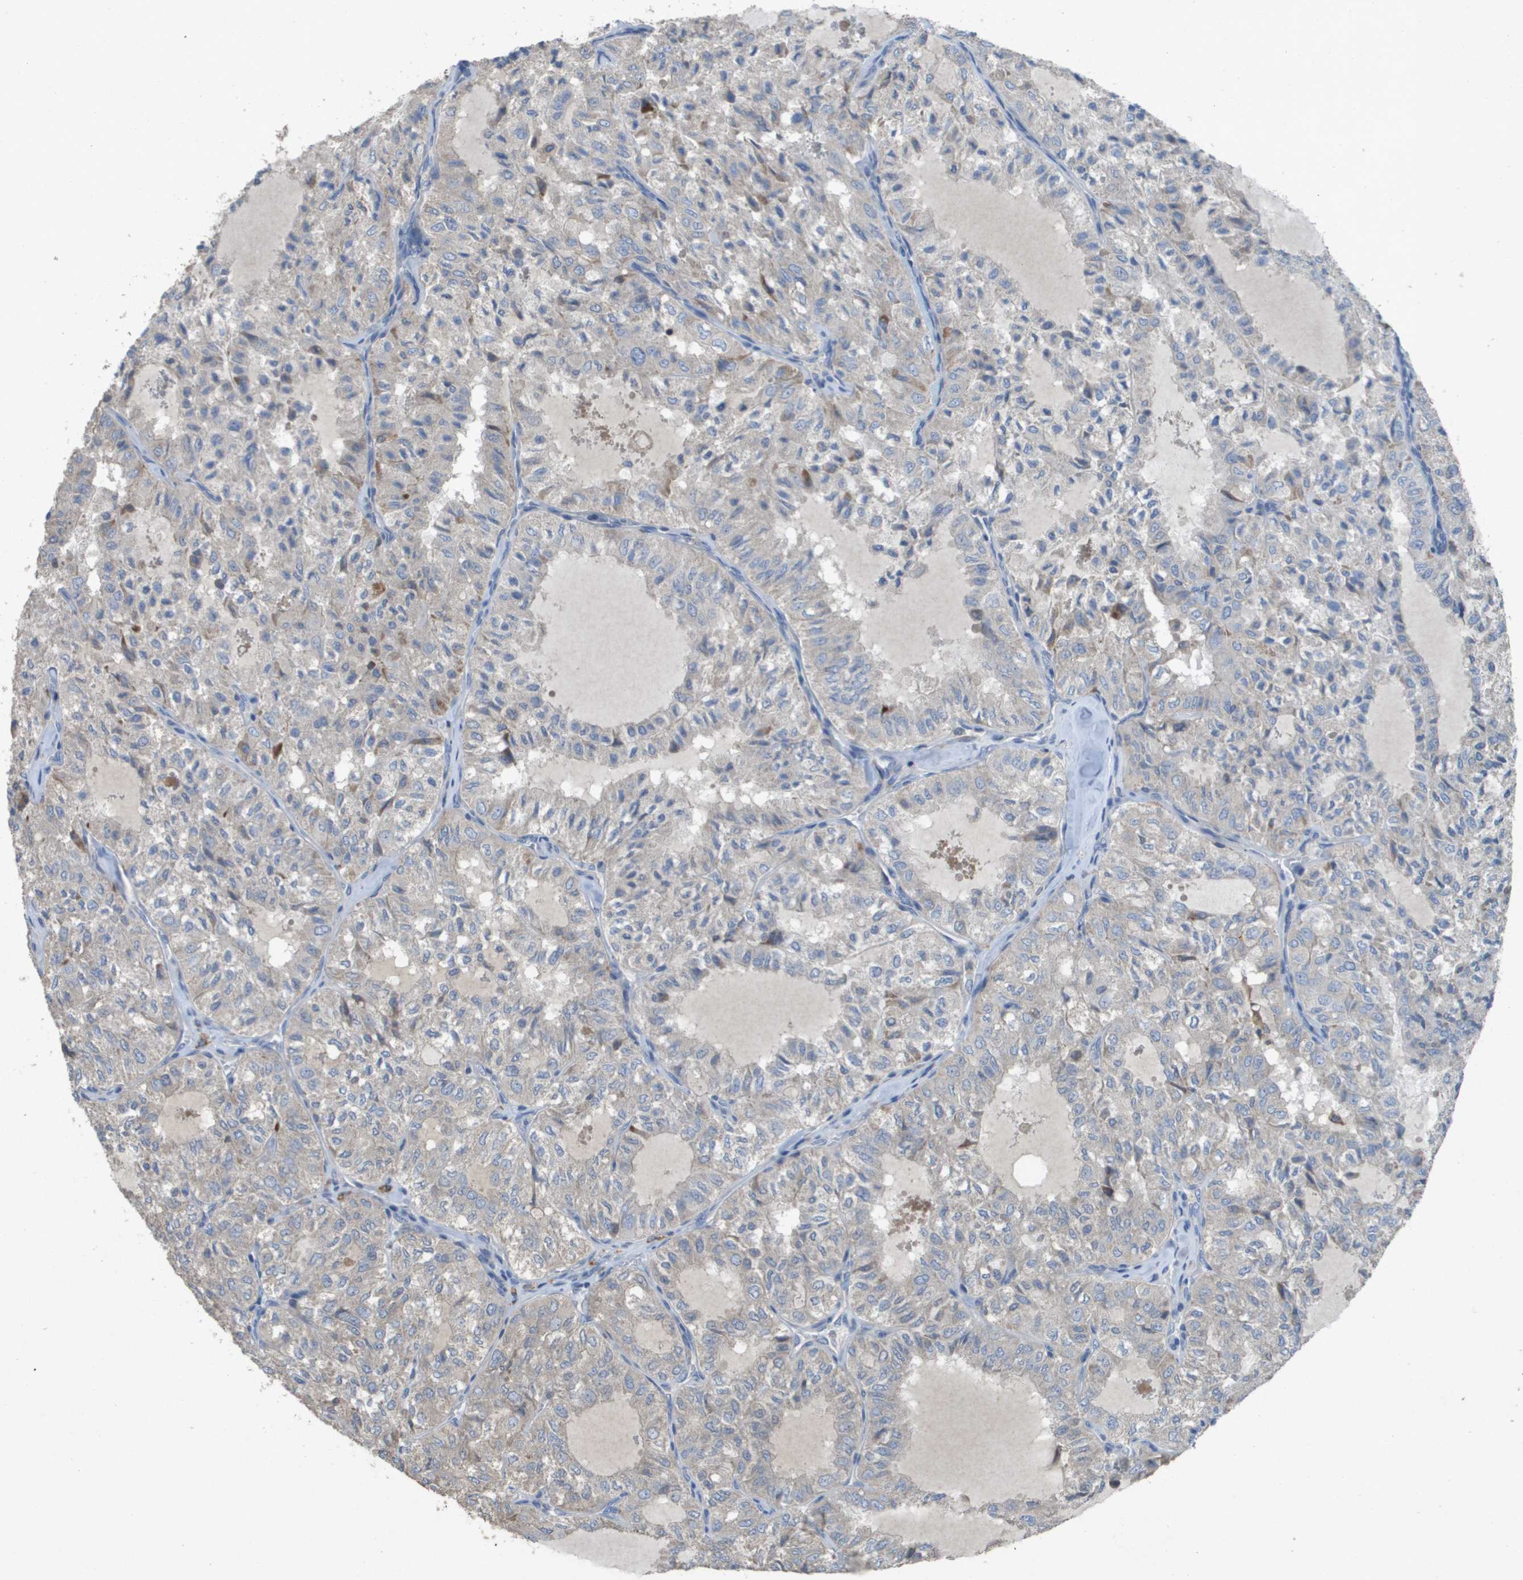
{"staining": {"intensity": "negative", "quantity": "none", "location": "none"}, "tissue": "thyroid cancer", "cell_type": "Tumor cells", "image_type": "cancer", "snomed": [{"axis": "morphology", "description": "Follicular adenoma carcinoma, NOS"}, {"axis": "topography", "description": "Thyroid gland"}], "caption": "IHC image of follicular adenoma carcinoma (thyroid) stained for a protein (brown), which demonstrates no positivity in tumor cells.", "gene": "CLCA4", "patient": {"sex": "male", "age": 75}}